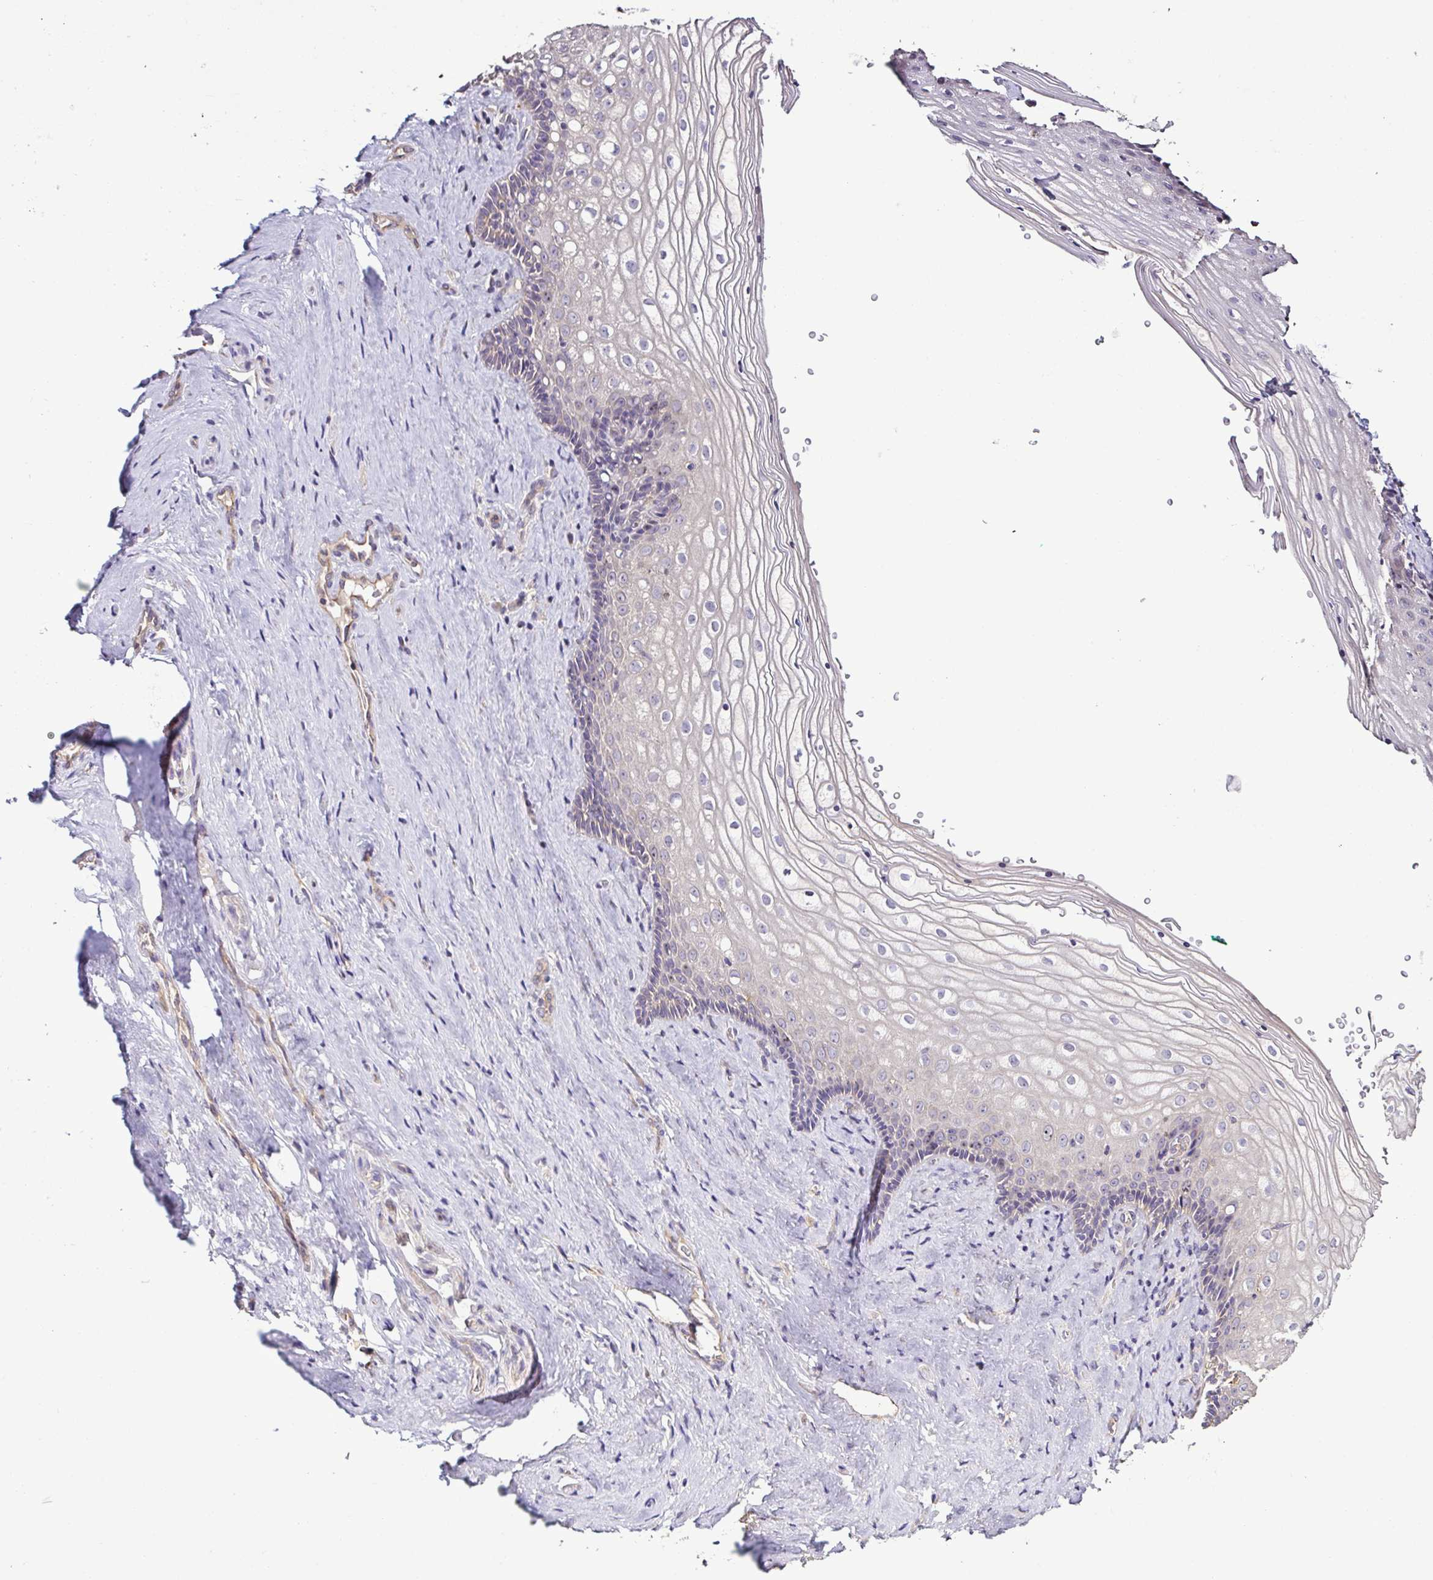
{"staining": {"intensity": "weak", "quantity": "<25%", "location": "nuclear"}, "tissue": "vagina", "cell_type": "Squamous epithelial cells", "image_type": "normal", "snomed": [{"axis": "morphology", "description": "Normal tissue, NOS"}, {"axis": "topography", "description": "Vagina"}], "caption": "IHC image of unremarkable vagina: human vagina stained with DAB (3,3'-diaminobenzidine) displays no significant protein expression in squamous epithelial cells.", "gene": "LMOD2", "patient": {"sex": "female", "age": 42}}